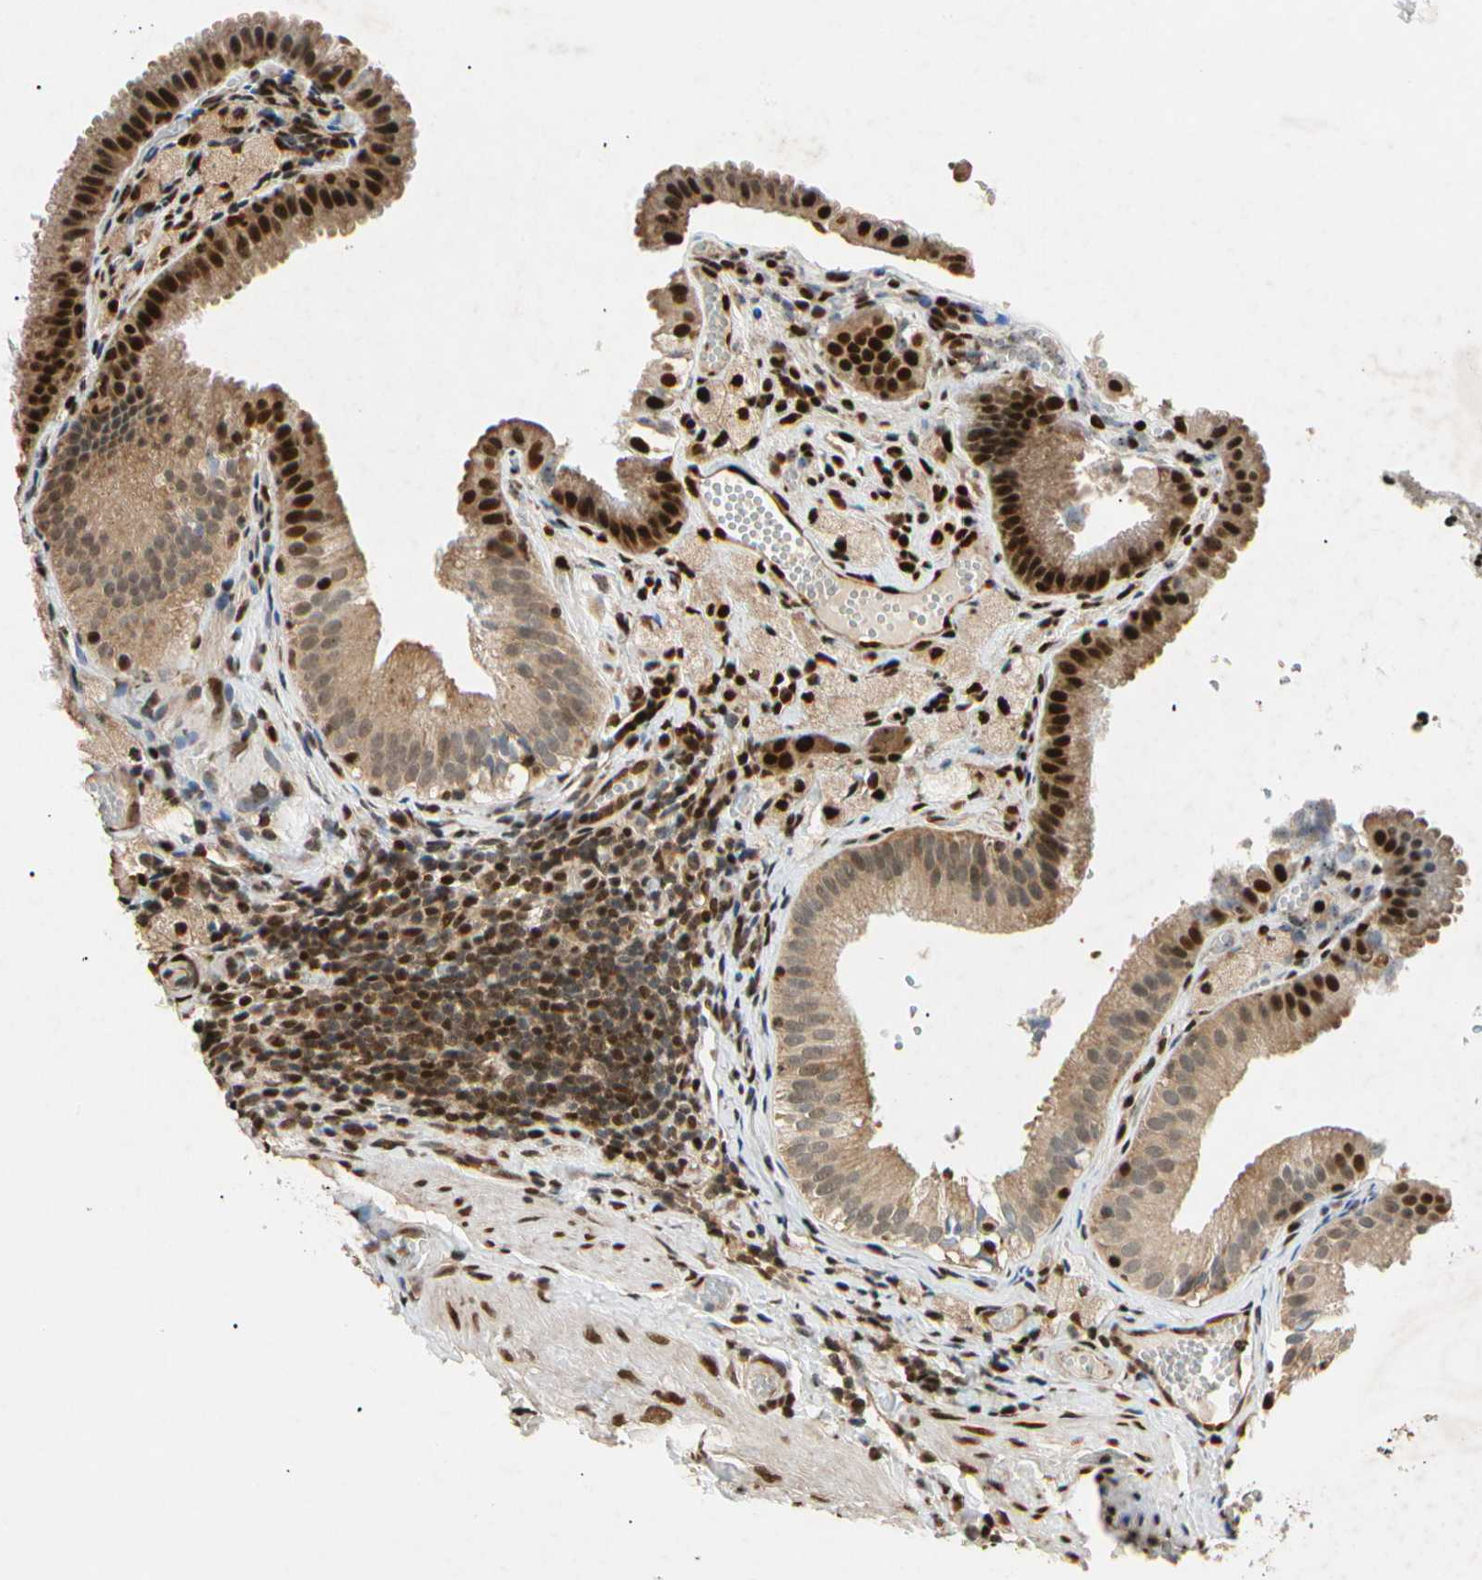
{"staining": {"intensity": "strong", "quantity": ">75%", "location": "cytoplasmic/membranous,nuclear"}, "tissue": "gallbladder", "cell_type": "Glandular cells", "image_type": "normal", "snomed": [{"axis": "morphology", "description": "Normal tissue, NOS"}, {"axis": "topography", "description": "Gallbladder"}], "caption": "Immunohistochemical staining of benign human gallbladder exhibits high levels of strong cytoplasmic/membranous,nuclear positivity in approximately >75% of glandular cells.", "gene": "EIF1AX", "patient": {"sex": "female", "age": 24}}